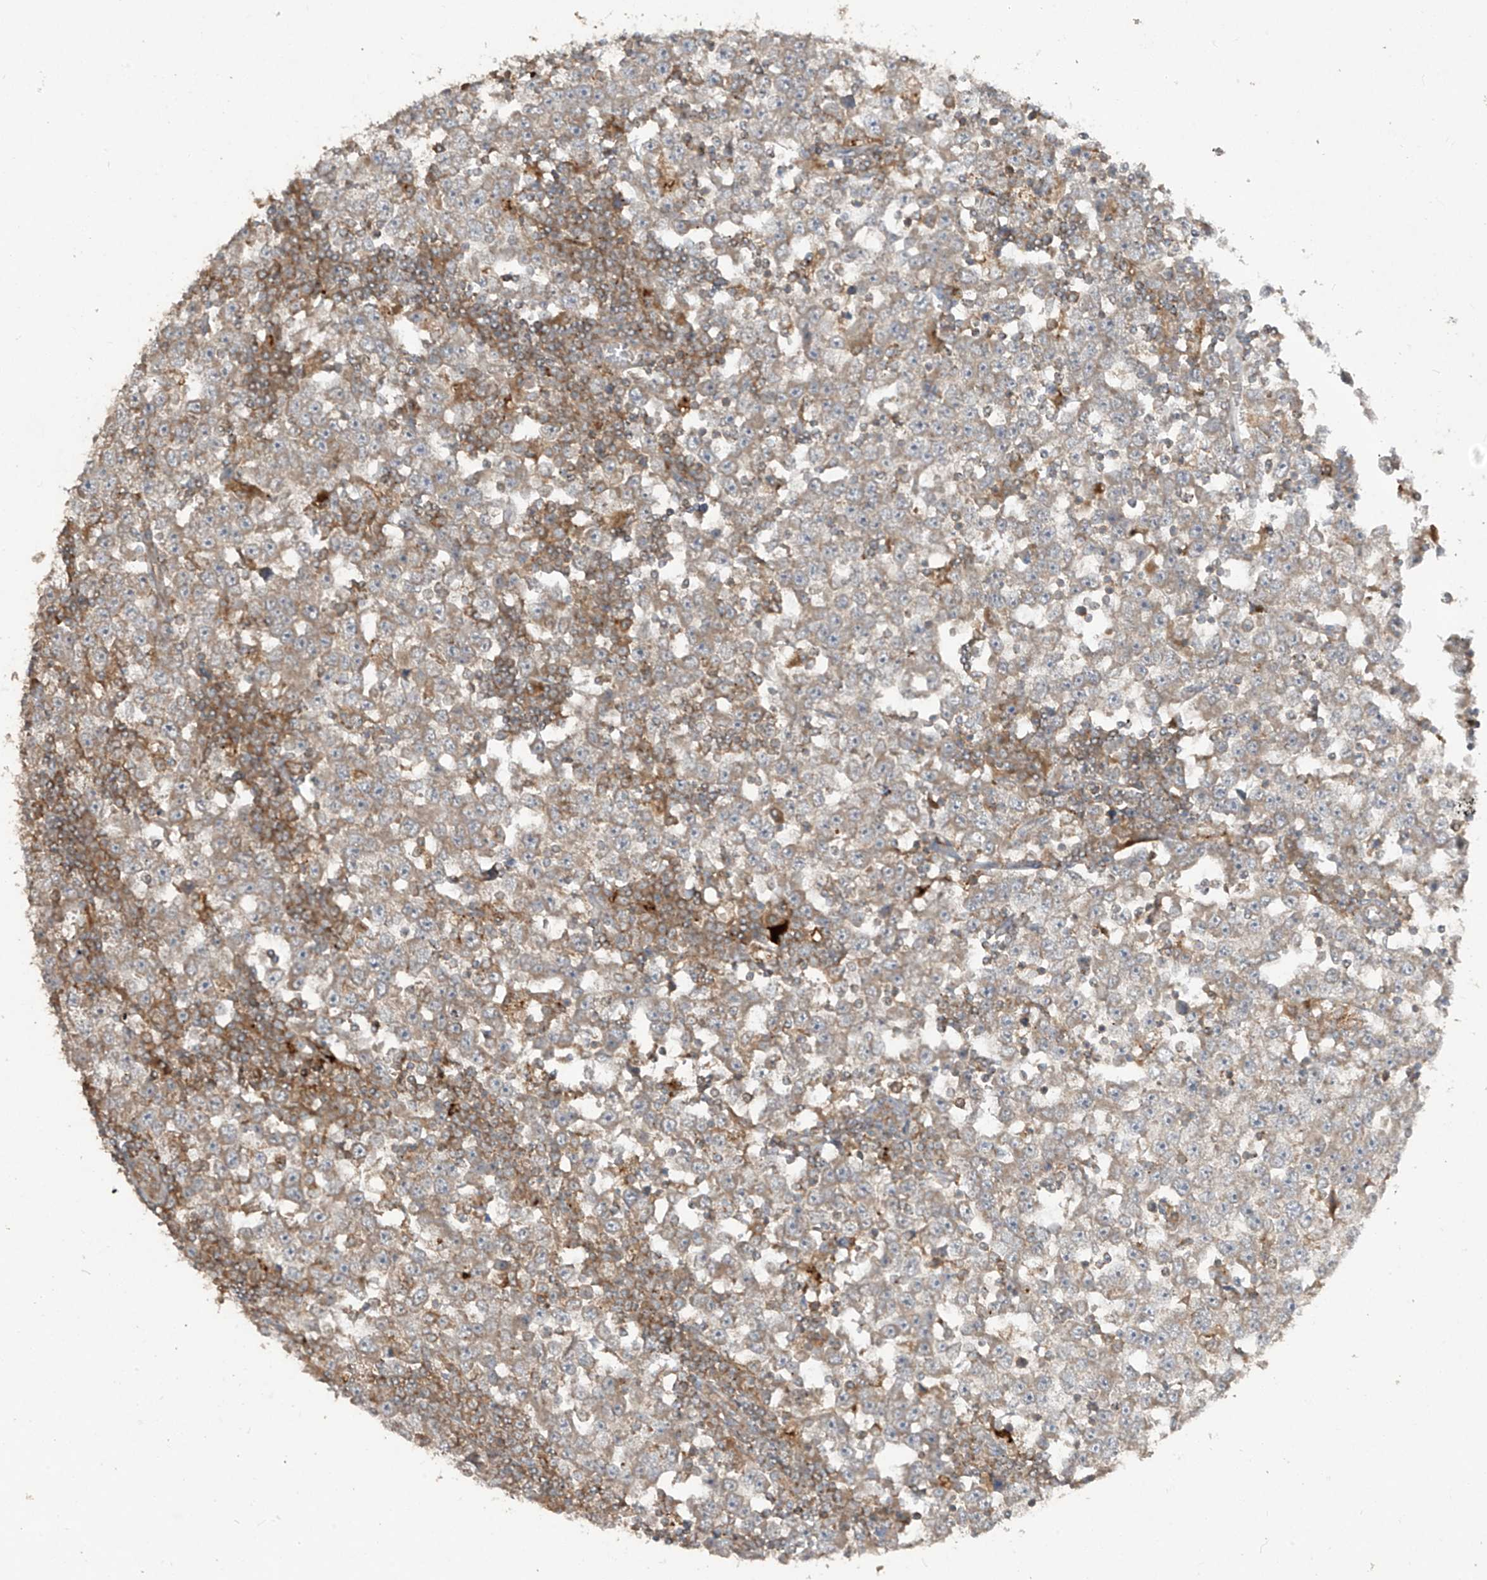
{"staining": {"intensity": "moderate", "quantity": "<25%", "location": "cytoplasmic/membranous"}, "tissue": "testis cancer", "cell_type": "Tumor cells", "image_type": "cancer", "snomed": [{"axis": "morphology", "description": "Seminoma, NOS"}, {"axis": "topography", "description": "Testis"}], "caption": "Human testis cancer (seminoma) stained for a protein (brown) reveals moderate cytoplasmic/membranous positive positivity in approximately <25% of tumor cells.", "gene": "LDAH", "patient": {"sex": "male", "age": 65}}